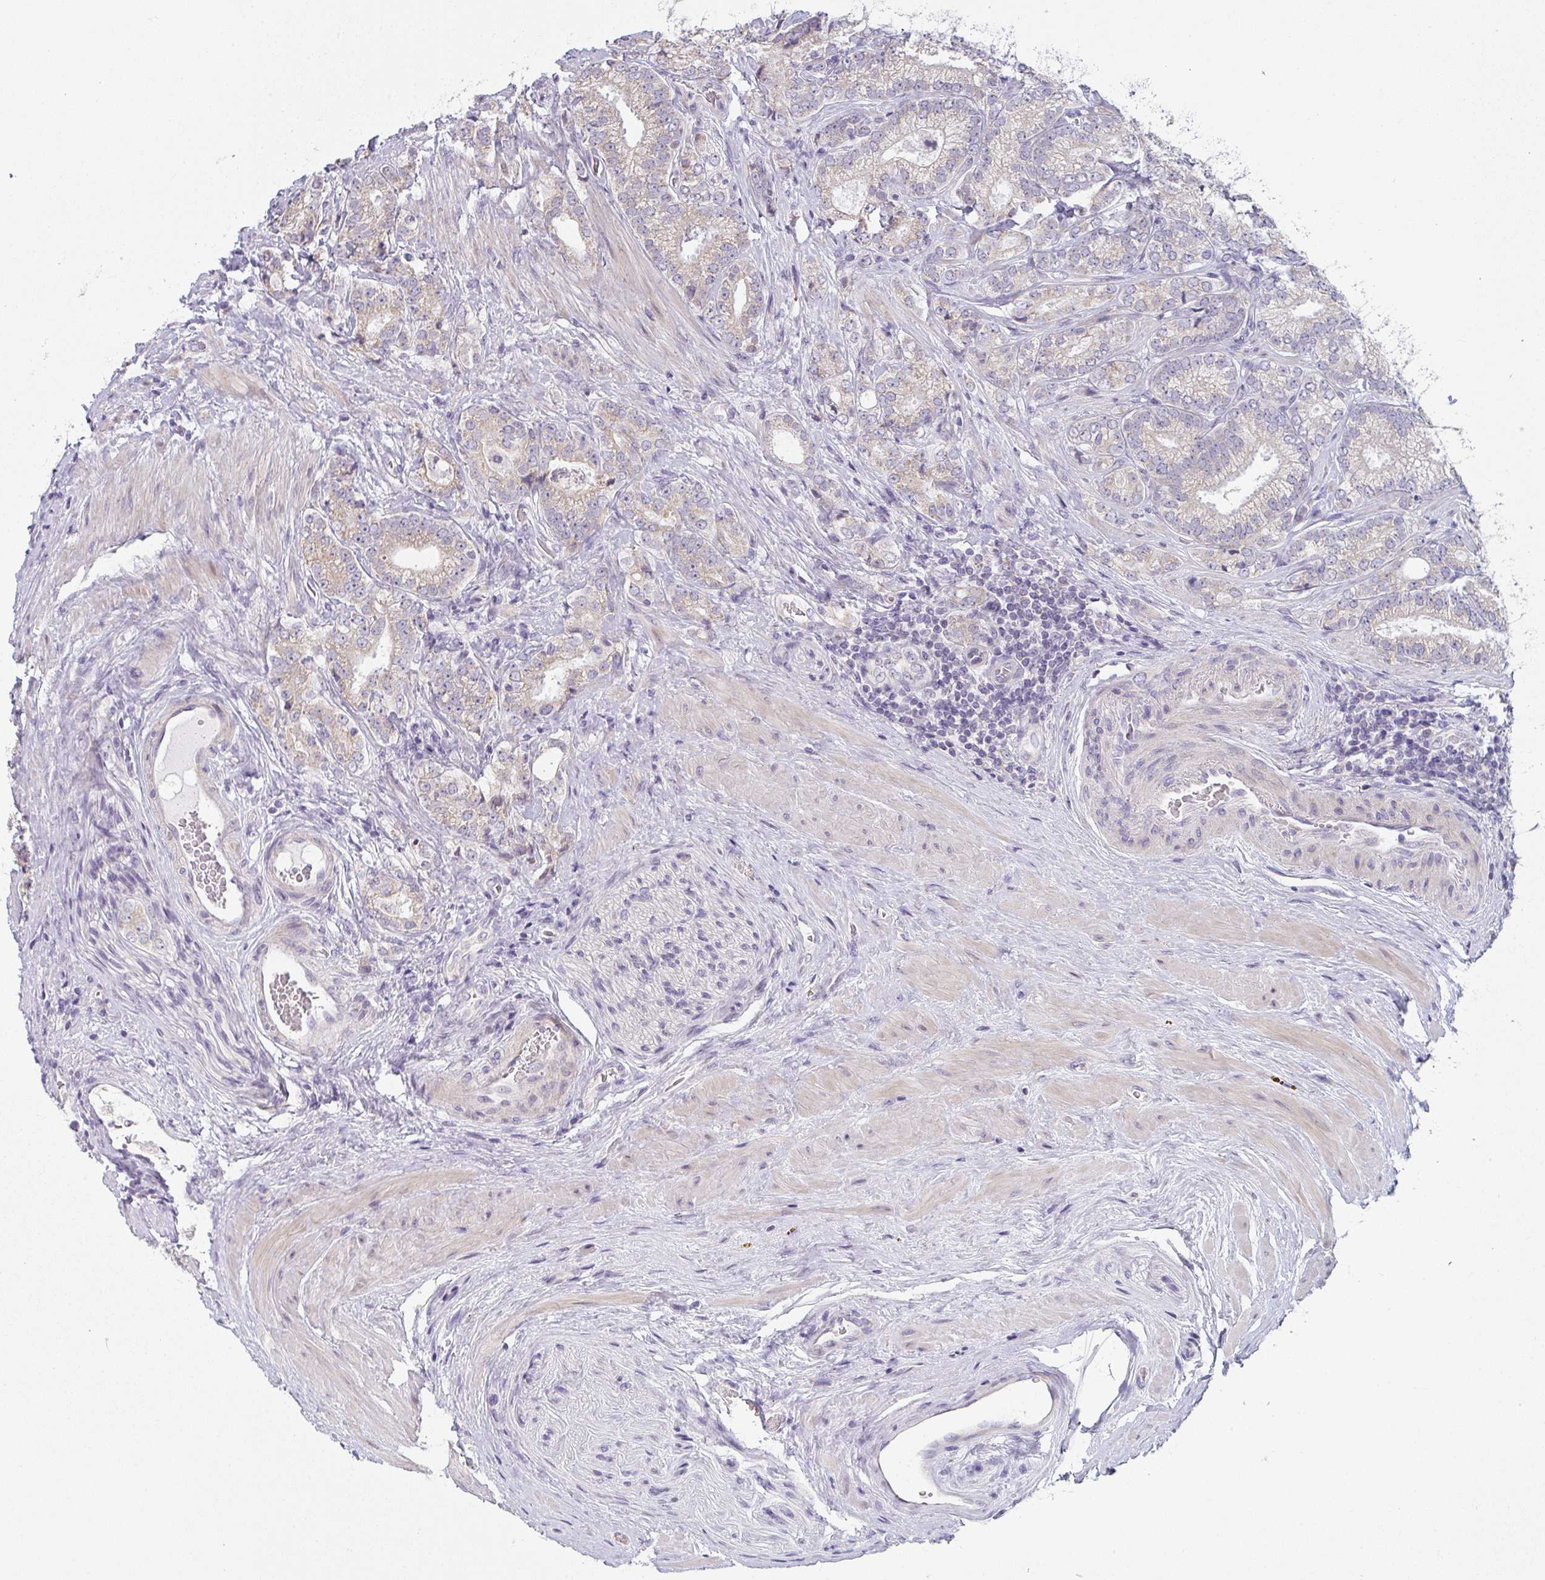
{"staining": {"intensity": "weak", "quantity": ">75%", "location": "cytoplasmic/membranous"}, "tissue": "prostate cancer", "cell_type": "Tumor cells", "image_type": "cancer", "snomed": [{"axis": "morphology", "description": "Adenocarcinoma, Low grade"}, {"axis": "topography", "description": "Prostate"}], "caption": "This image reveals immunohistochemistry staining of human prostate low-grade adenocarcinoma, with low weak cytoplasmic/membranous positivity in about >75% of tumor cells.", "gene": "CACNA1S", "patient": {"sex": "male", "age": 63}}